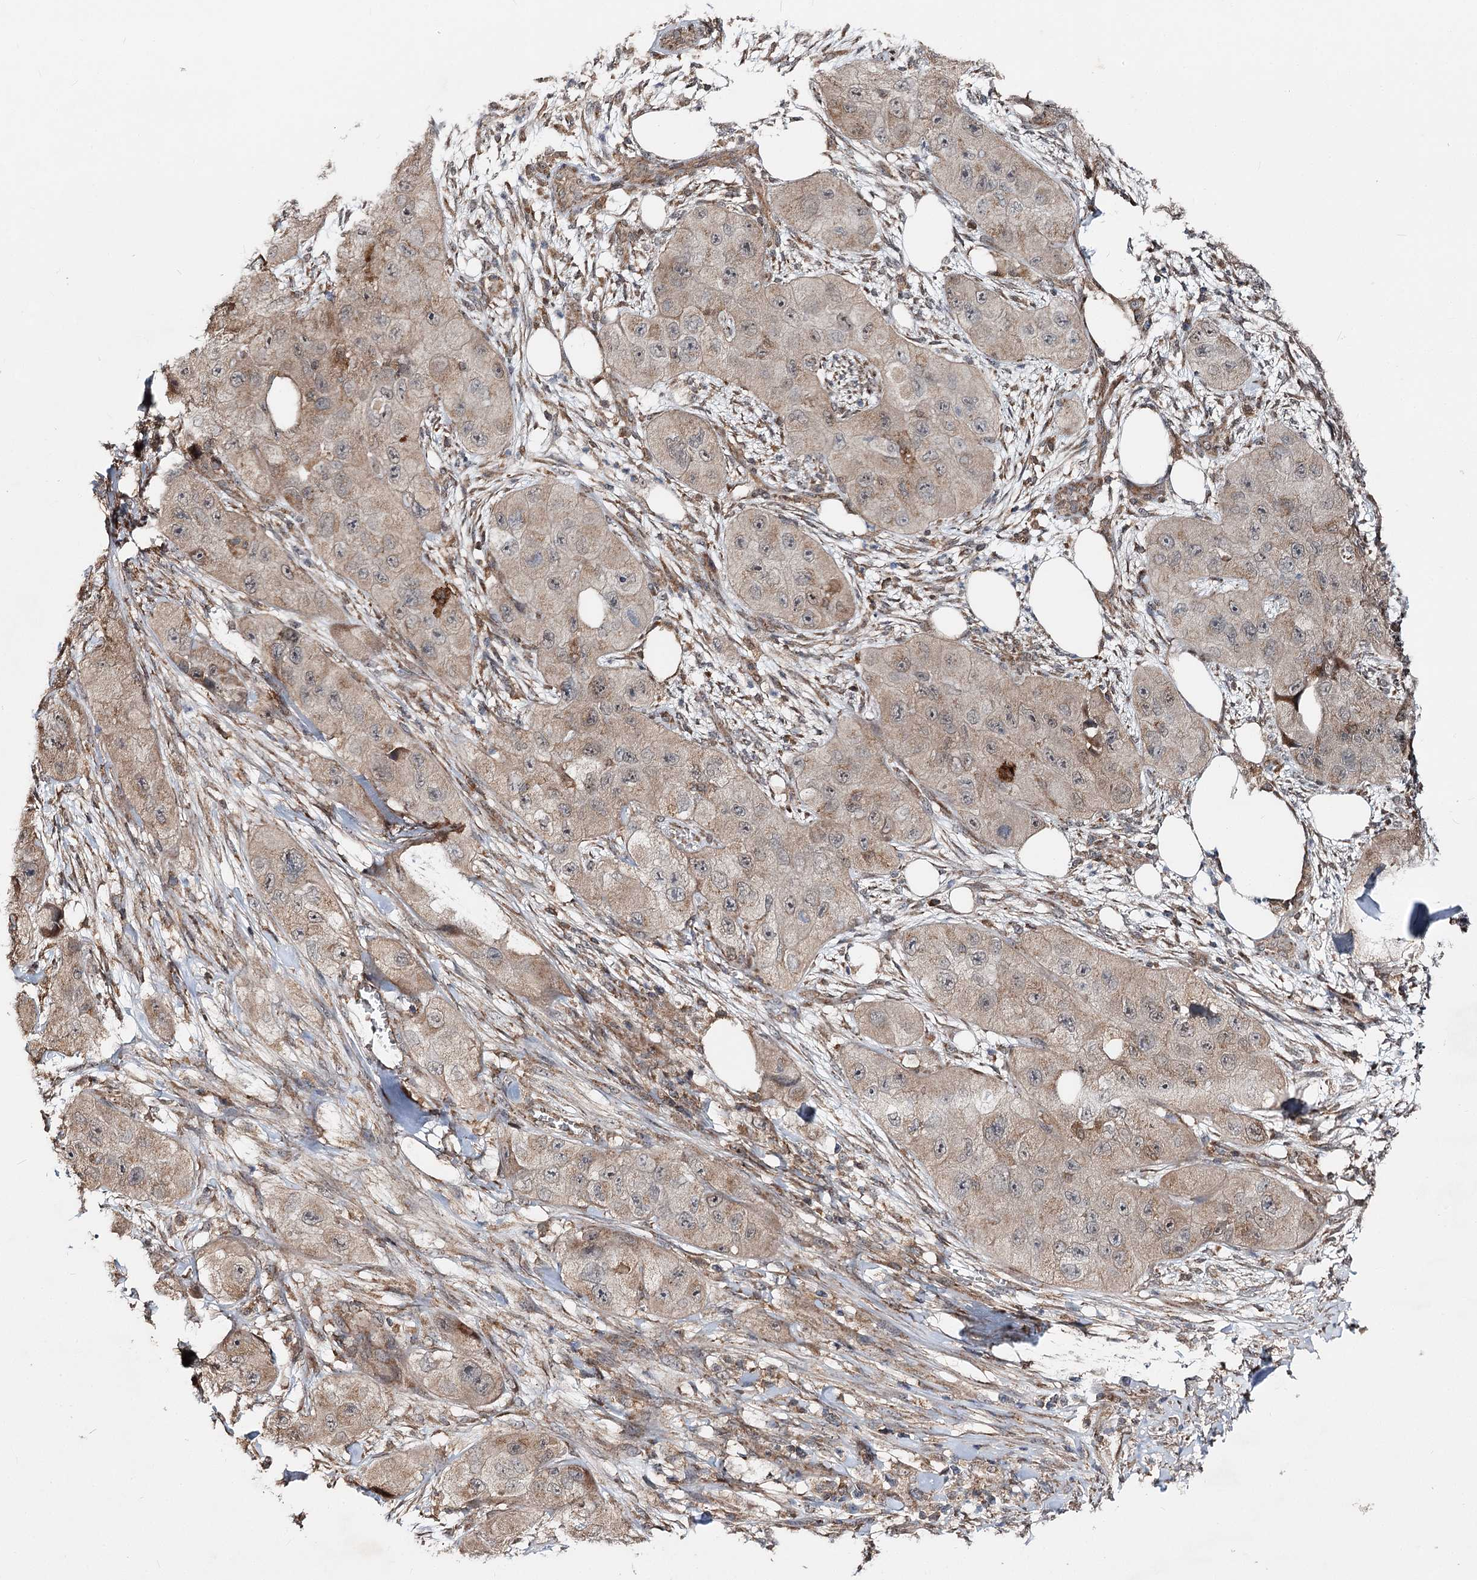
{"staining": {"intensity": "weak", "quantity": ">75%", "location": "cytoplasmic/membranous"}, "tissue": "skin cancer", "cell_type": "Tumor cells", "image_type": "cancer", "snomed": [{"axis": "morphology", "description": "Squamous cell carcinoma, NOS"}, {"axis": "topography", "description": "Skin"}, {"axis": "topography", "description": "Subcutis"}], "caption": "An image of skin squamous cell carcinoma stained for a protein demonstrates weak cytoplasmic/membranous brown staining in tumor cells.", "gene": "MINDY3", "patient": {"sex": "male", "age": 73}}